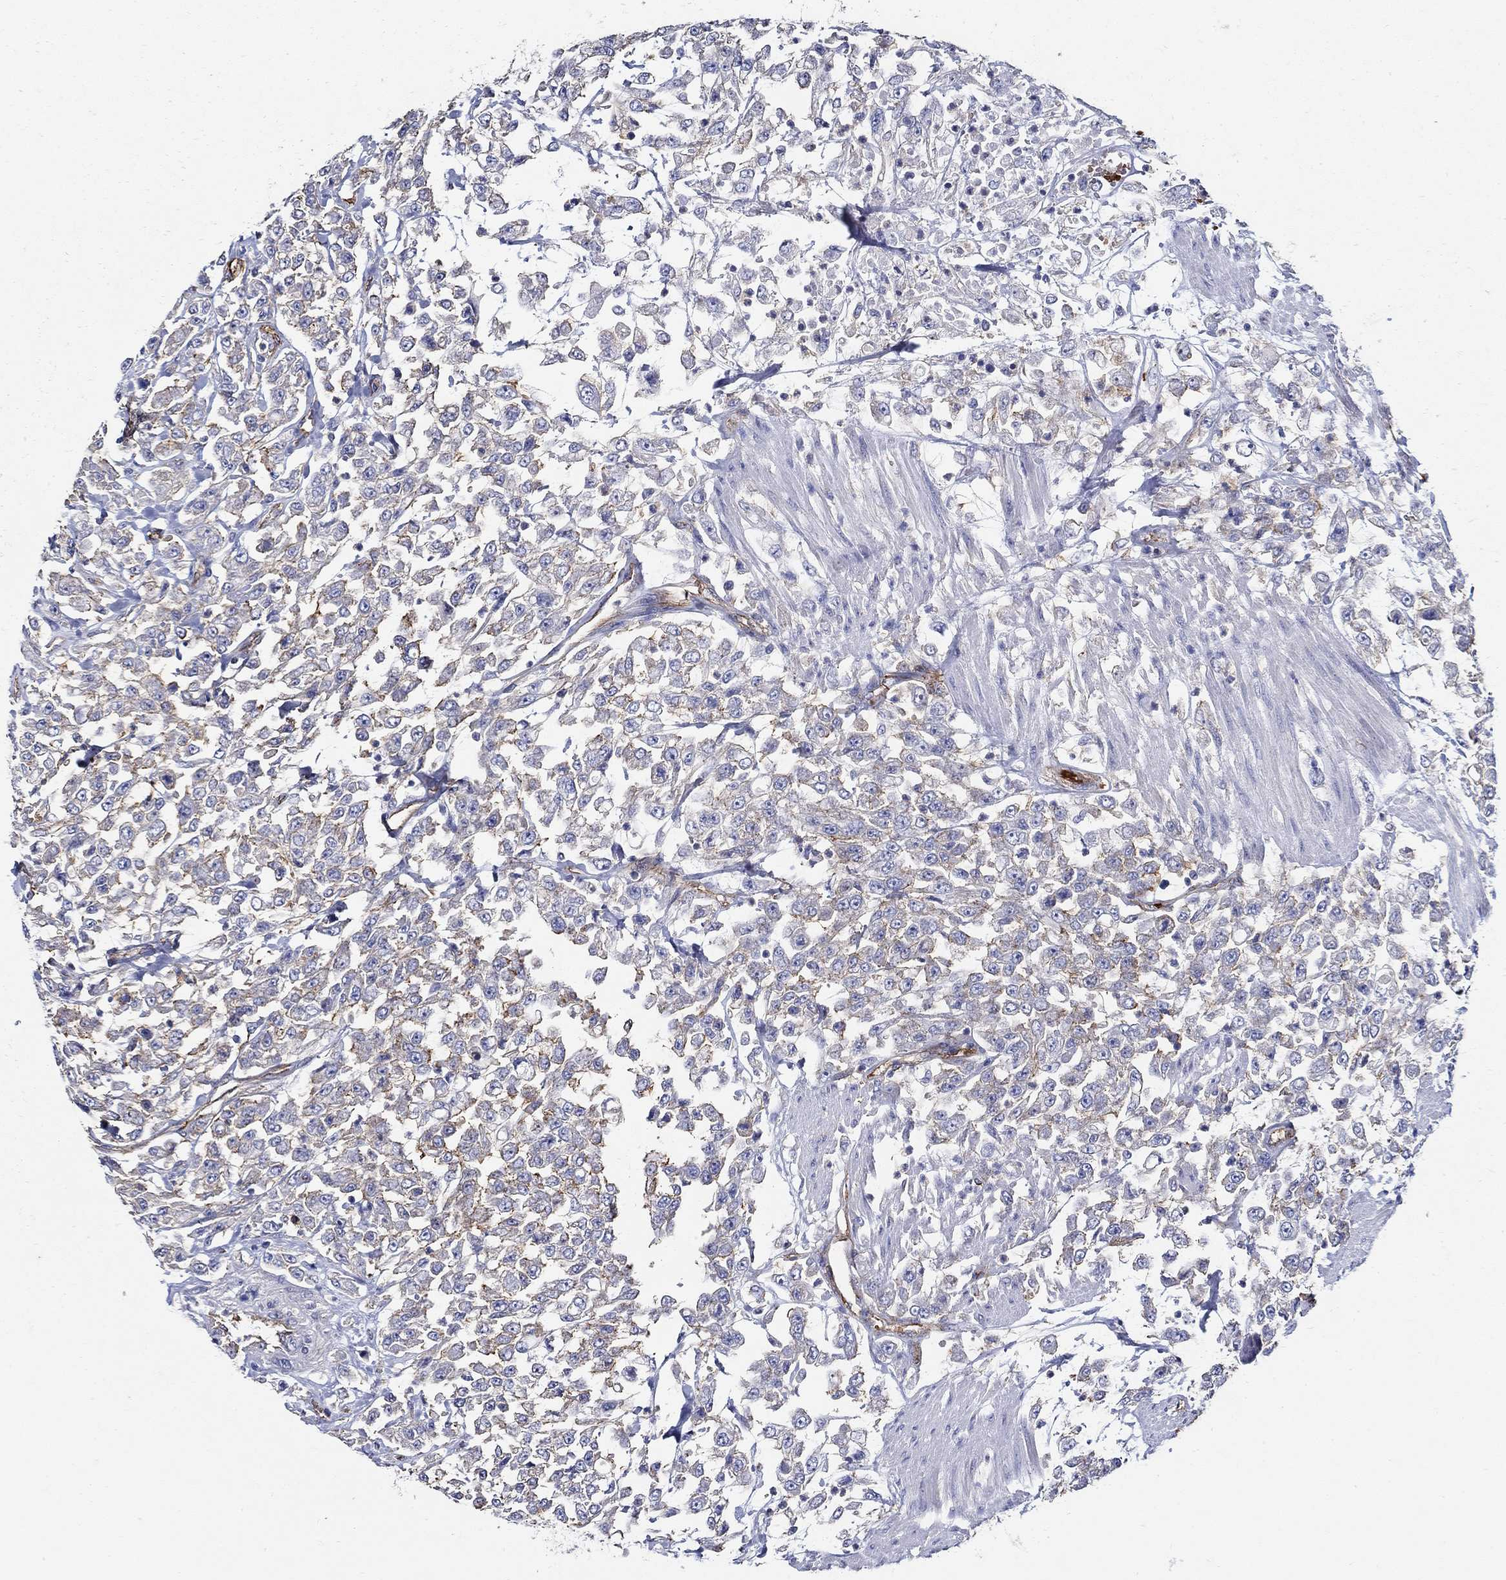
{"staining": {"intensity": "moderate", "quantity": "25%-75%", "location": "cytoplasmic/membranous"}, "tissue": "urothelial cancer", "cell_type": "Tumor cells", "image_type": "cancer", "snomed": [{"axis": "morphology", "description": "Urothelial carcinoma, High grade"}, {"axis": "topography", "description": "Urinary bladder"}], "caption": "Immunohistochemistry (IHC) micrograph of neoplastic tissue: urothelial carcinoma (high-grade) stained using IHC reveals medium levels of moderate protein expression localized specifically in the cytoplasmic/membranous of tumor cells, appearing as a cytoplasmic/membranous brown color.", "gene": "APBB3", "patient": {"sex": "male", "age": 46}}